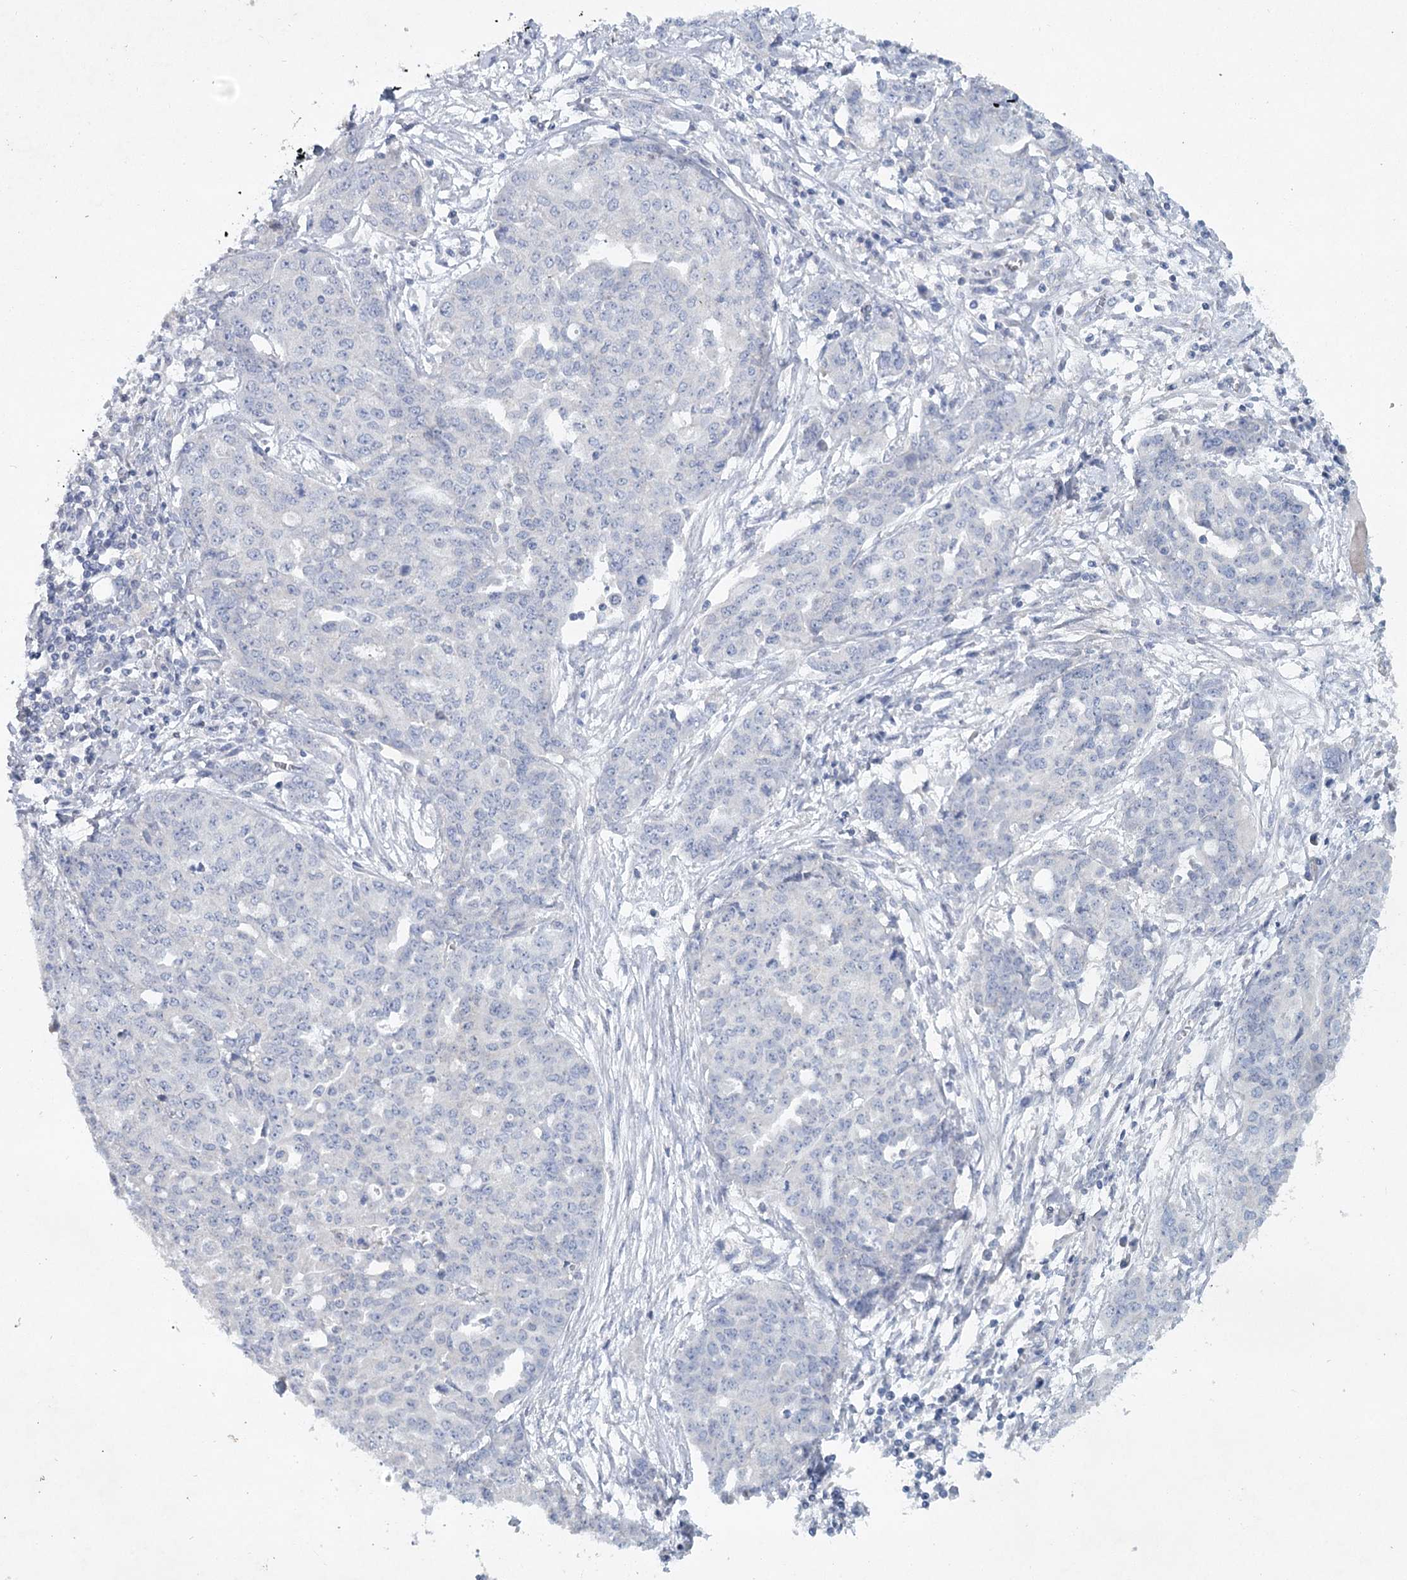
{"staining": {"intensity": "negative", "quantity": "none", "location": "none"}, "tissue": "ovarian cancer", "cell_type": "Tumor cells", "image_type": "cancer", "snomed": [{"axis": "morphology", "description": "Cystadenocarcinoma, serous, NOS"}, {"axis": "topography", "description": "Soft tissue"}, {"axis": "topography", "description": "Ovary"}], "caption": "DAB immunohistochemical staining of ovarian cancer (serous cystadenocarcinoma) displays no significant staining in tumor cells. (Stains: DAB (3,3'-diaminobenzidine) immunohistochemistry with hematoxylin counter stain, Microscopy: brightfield microscopy at high magnification).", "gene": "MAP3K13", "patient": {"sex": "female", "age": 57}}